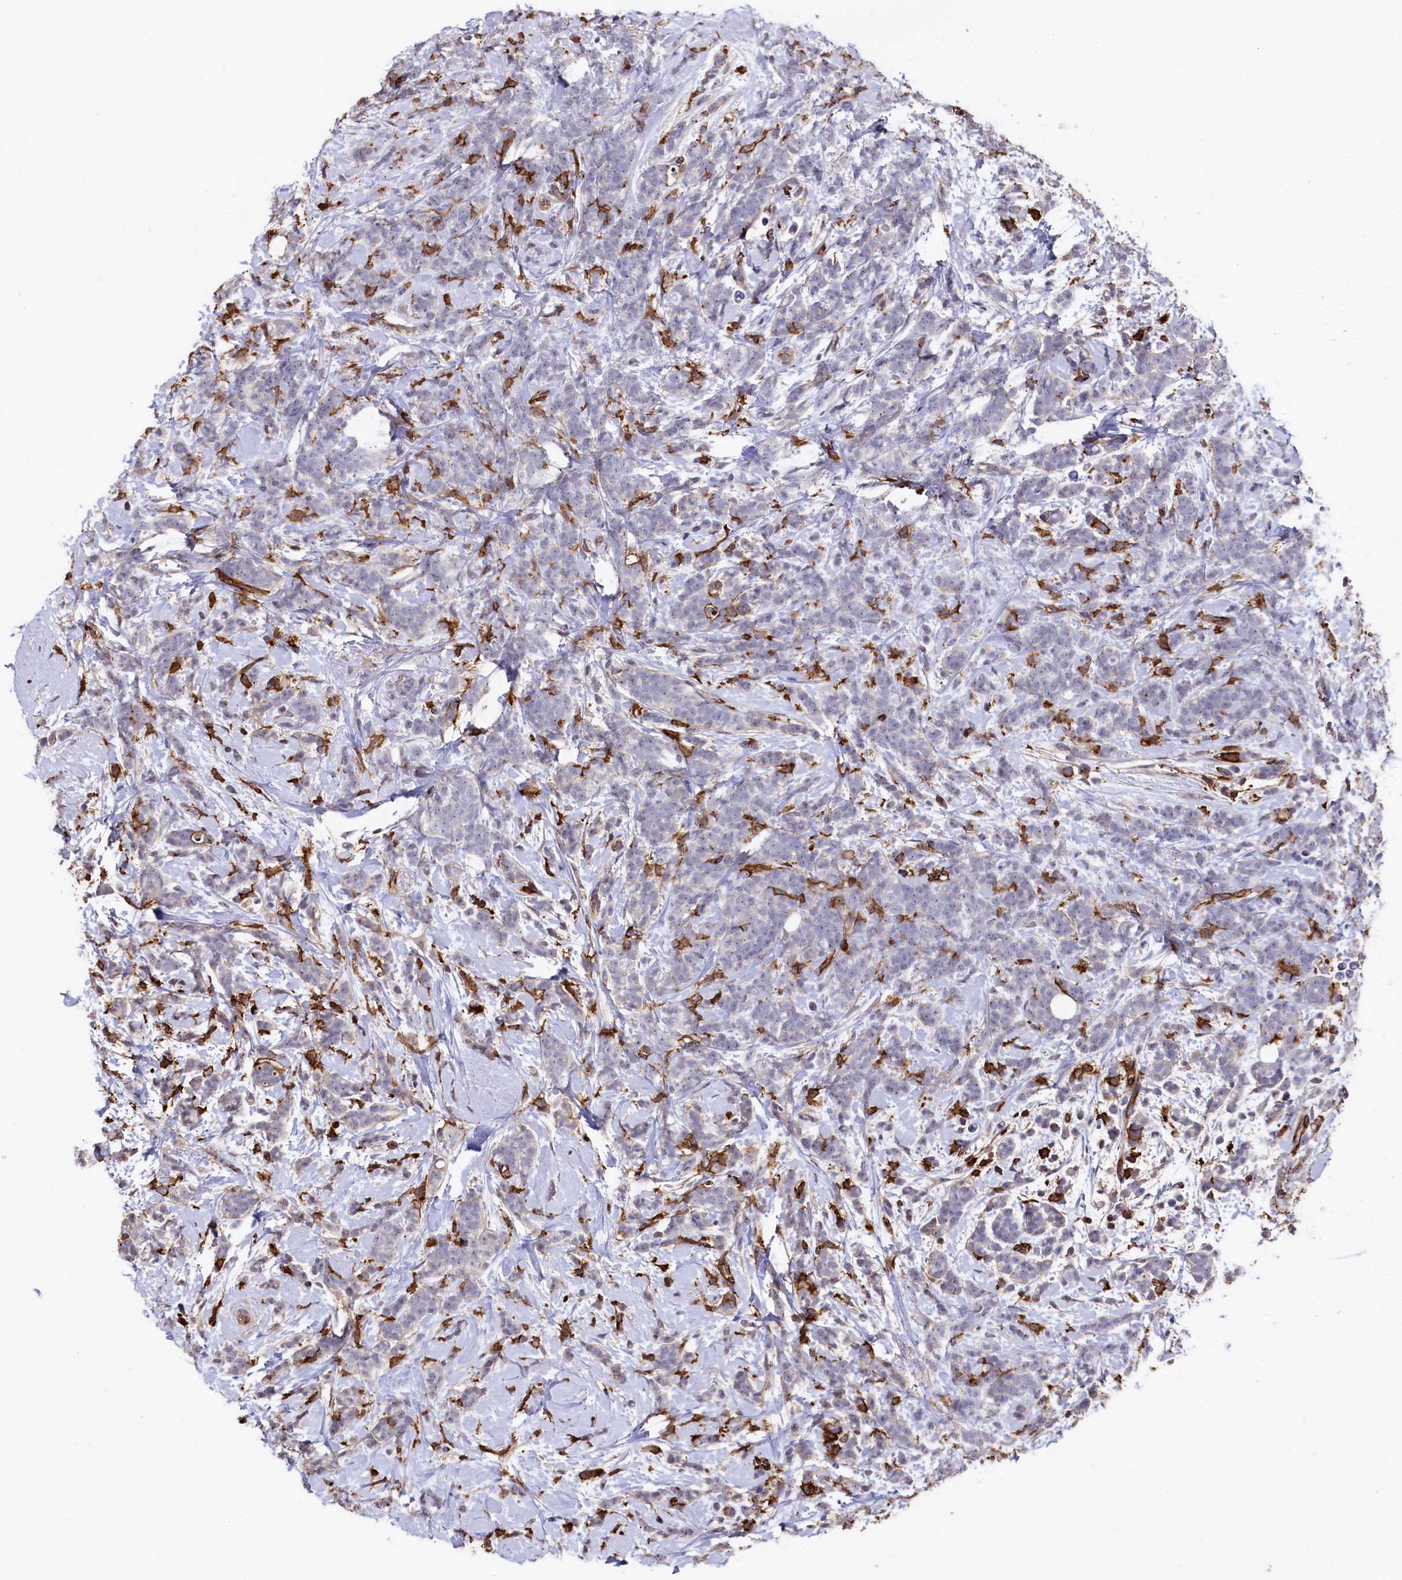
{"staining": {"intensity": "negative", "quantity": "none", "location": "none"}, "tissue": "breast cancer", "cell_type": "Tumor cells", "image_type": "cancer", "snomed": [{"axis": "morphology", "description": "Lobular carcinoma"}, {"axis": "topography", "description": "Breast"}], "caption": "The photomicrograph displays no staining of tumor cells in breast cancer.", "gene": "PLEKHO2", "patient": {"sex": "female", "age": 58}}